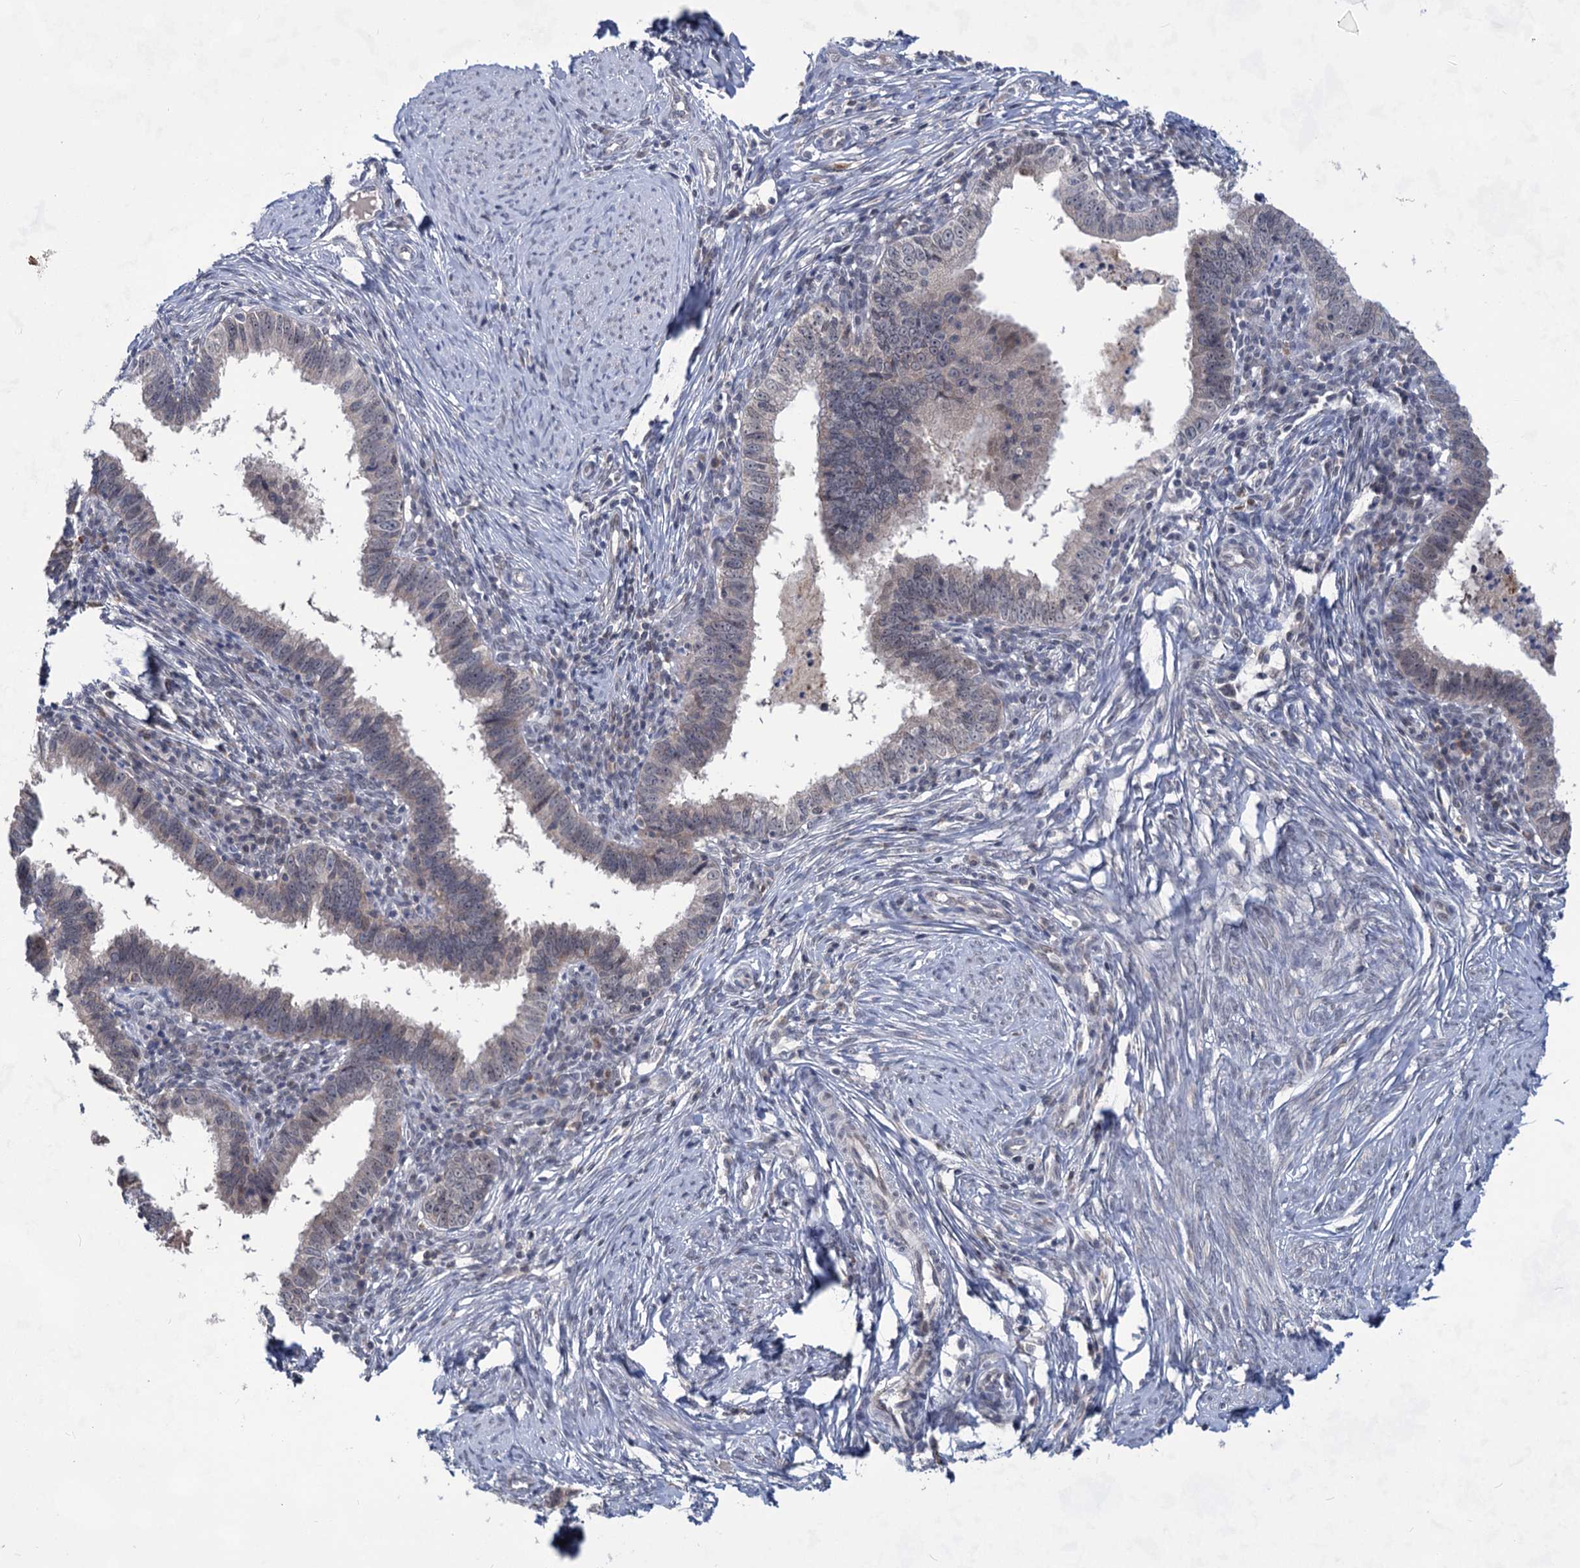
{"staining": {"intensity": "moderate", "quantity": "<25%", "location": "cytoplasmic/membranous"}, "tissue": "cervical cancer", "cell_type": "Tumor cells", "image_type": "cancer", "snomed": [{"axis": "morphology", "description": "Adenocarcinoma, NOS"}, {"axis": "topography", "description": "Cervix"}], "caption": "Cervical cancer stained with a protein marker demonstrates moderate staining in tumor cells.", "gene": "TTC17", "patient": {"sex": "female", "age": 36}}